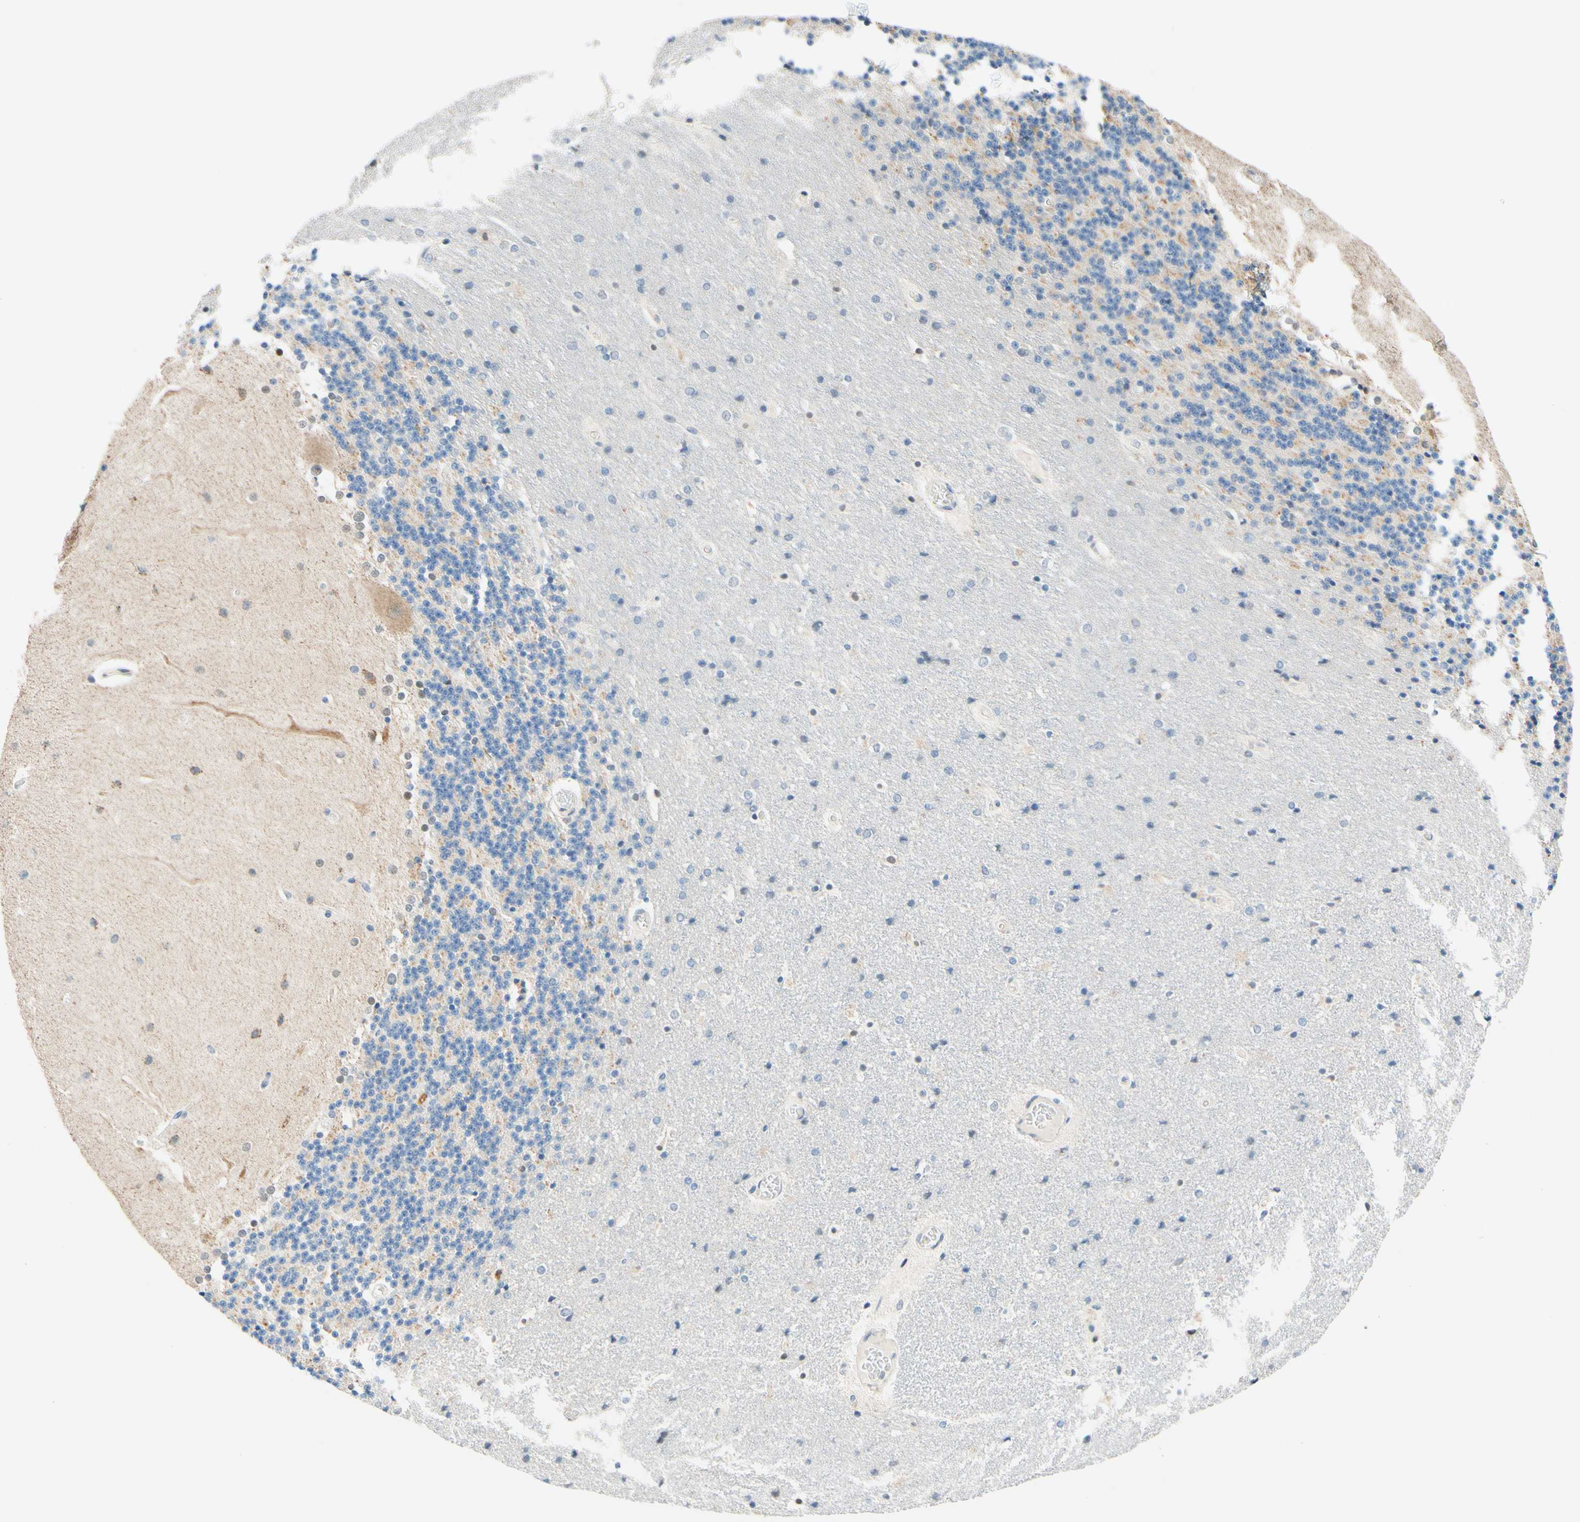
{"staining": {"intensity": "negative", "quantity": "none", "location": "none"}, "tissue": "cerebellum", "cell_type": "Cells in granular layer", "image_type": "normal", "snomed": [{"axis": "morphology", "description": "Normal tissue, NOS"}, {"axis": "topography", "description": "Cerebellum"}], "caption": "This is an IHC image of unremarkable human cerebellum. There is no expression in cells in granular layer.", "gene": "TREM2", "patient": {"sex": "female", "age": 54}}